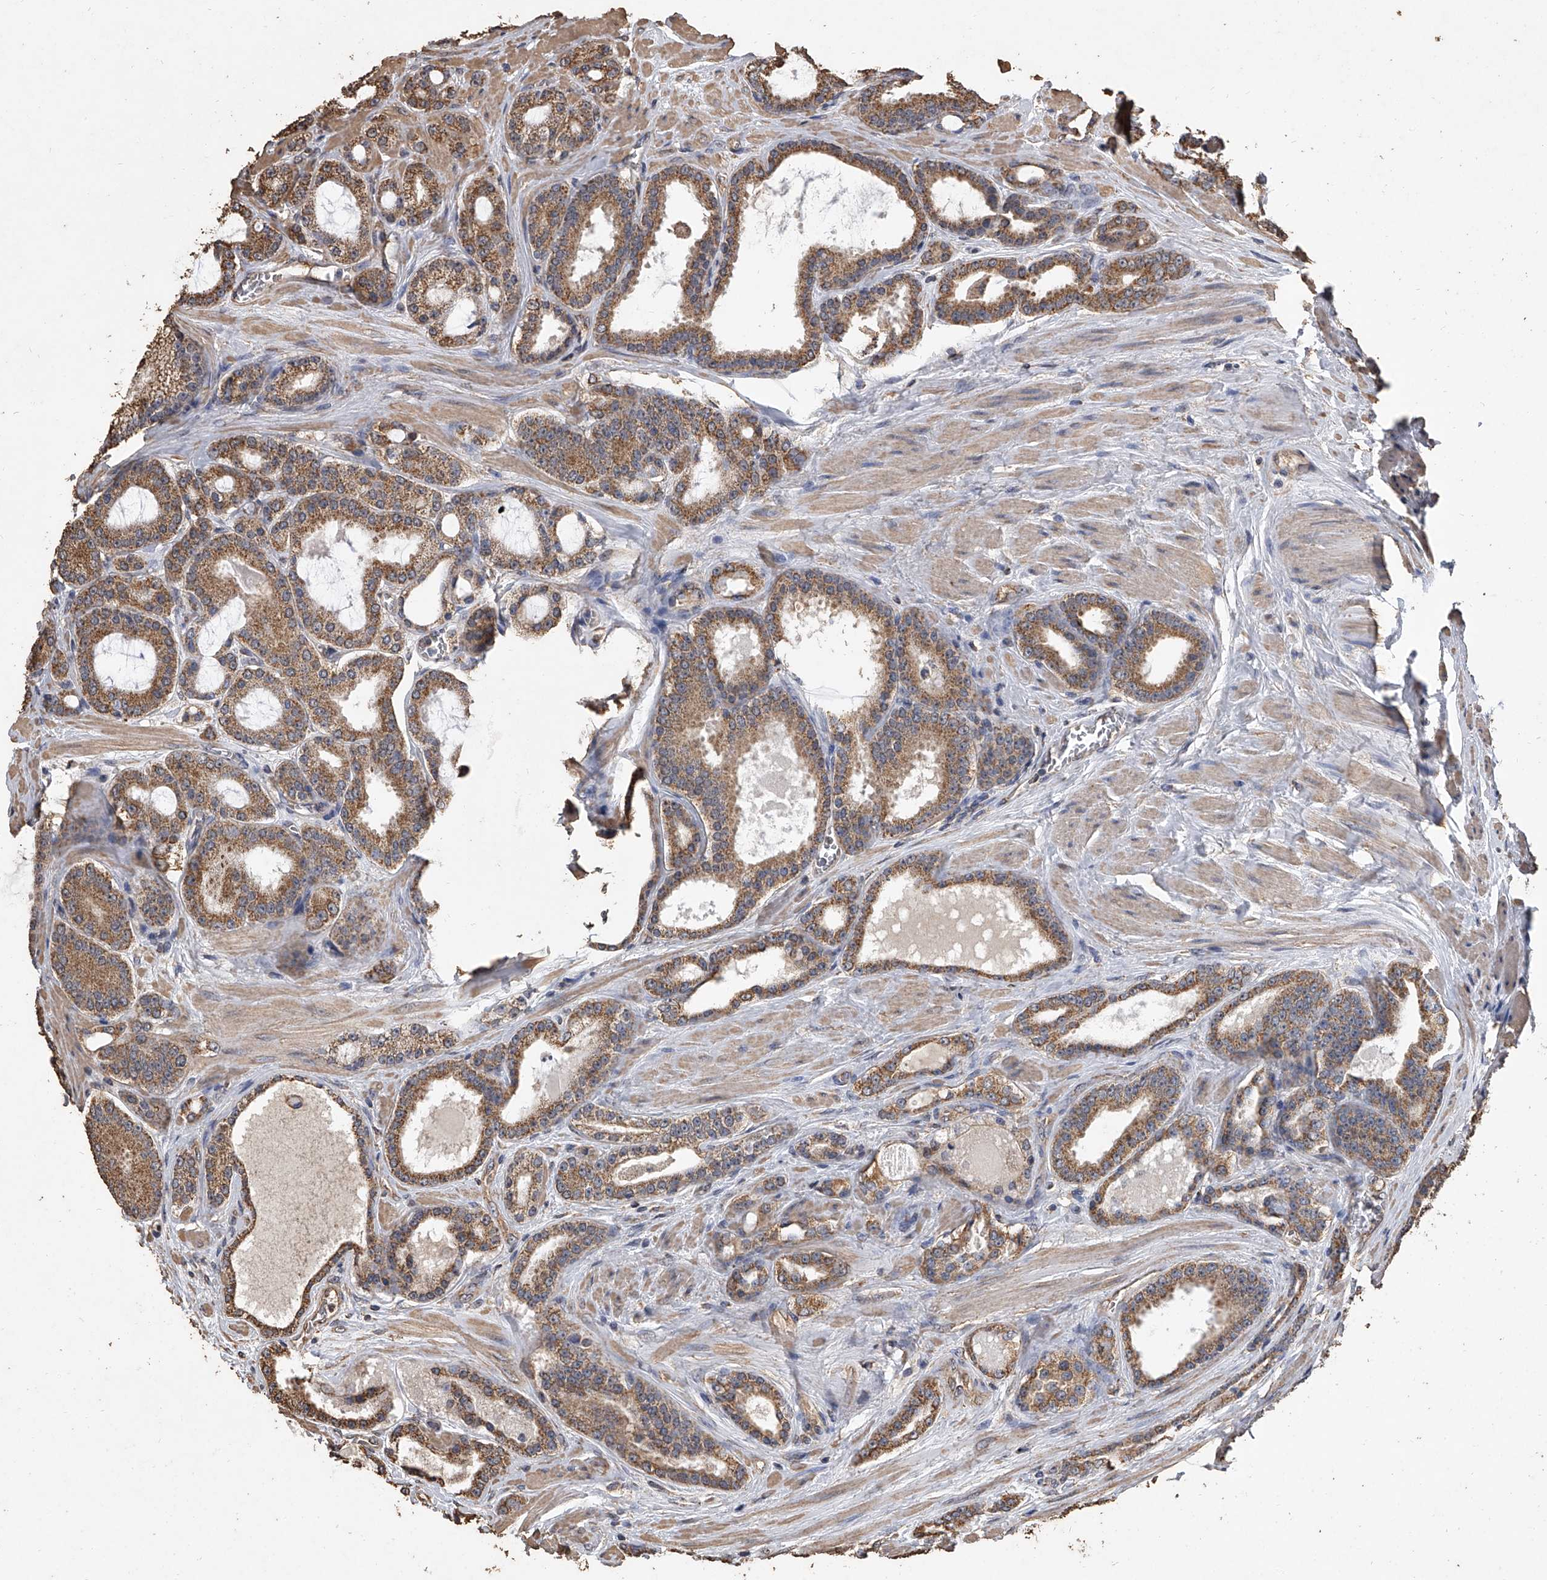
{"staining": {"intensity": "moderate", "quantity": ">75%", "location": "cytoplasmic/membranous"}, "tissue": "prostate cancer", "cell_type": "Tumor cells", "image_type": "cancer", "snomed": [{"axis": "morphology", "description": "Adenocarcinoma, High grade"}, {"axis": "topography", "description": "Prostate"}], "caption": "Moderate cytoplasmic/membranous staining is identified in about >75% of tumor cells in prostate cancer.", "gene": "MRPL28", "patient": {"sex": "male", "age": 60}}